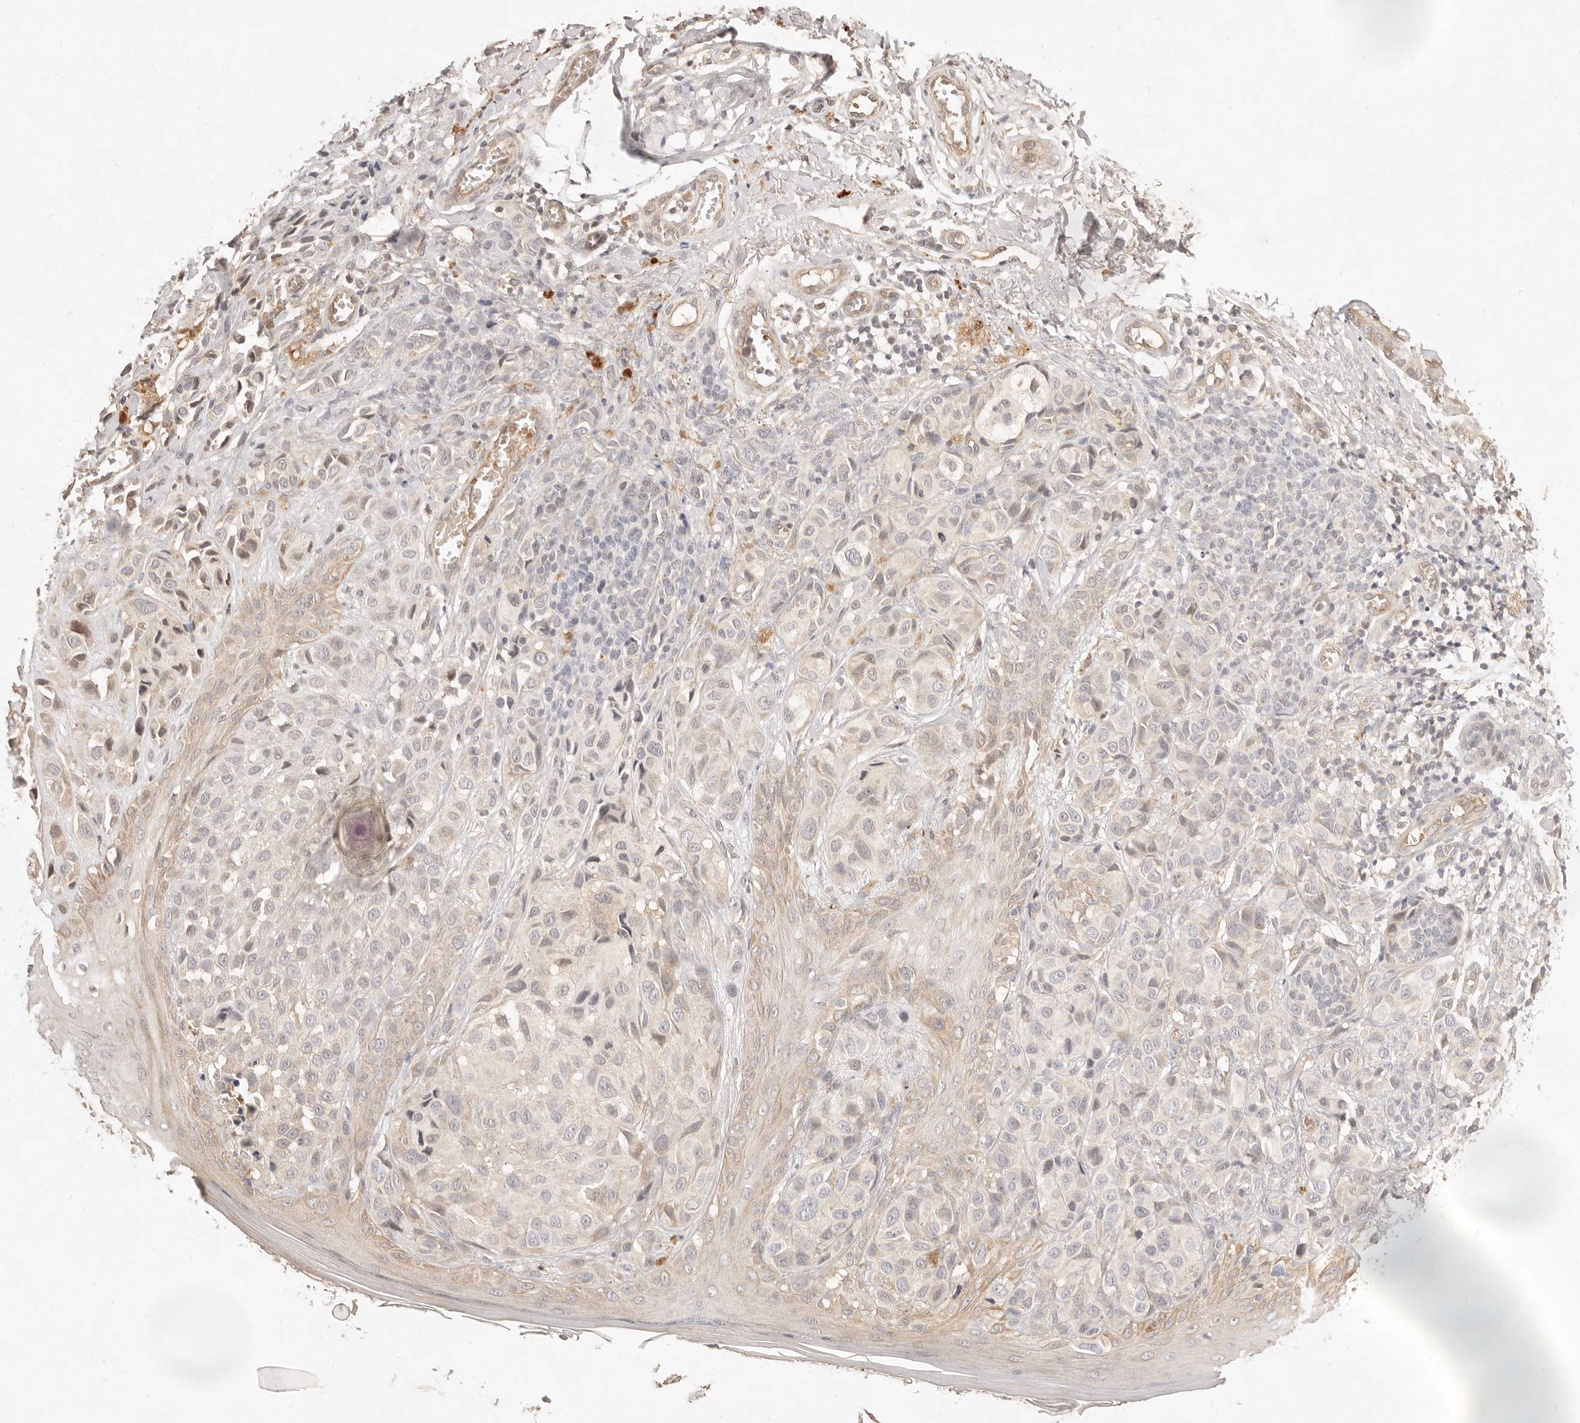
{"staining": {"intensity": "weak", "quantity": "<25%", "location": "cytoplasmic/membranous,nuclear"}, "tissue": "melanoma", "cell_type": "Tumor cells", "image_type": "cancer", "snomed": [{"axis": "morphology", "description": "Malignant melanoma, NOS"}, {"axis": "topography", "description": "Skin"}], "caption": "Photomicrograph shows no significant protein staining in tumor cells of malignant melanoma. (DAB immunohistochemistry visualized using brightfield microscopy, high magnification).", "gene": "MEP1A", "patient": {"sex": "female", "age": 58}}